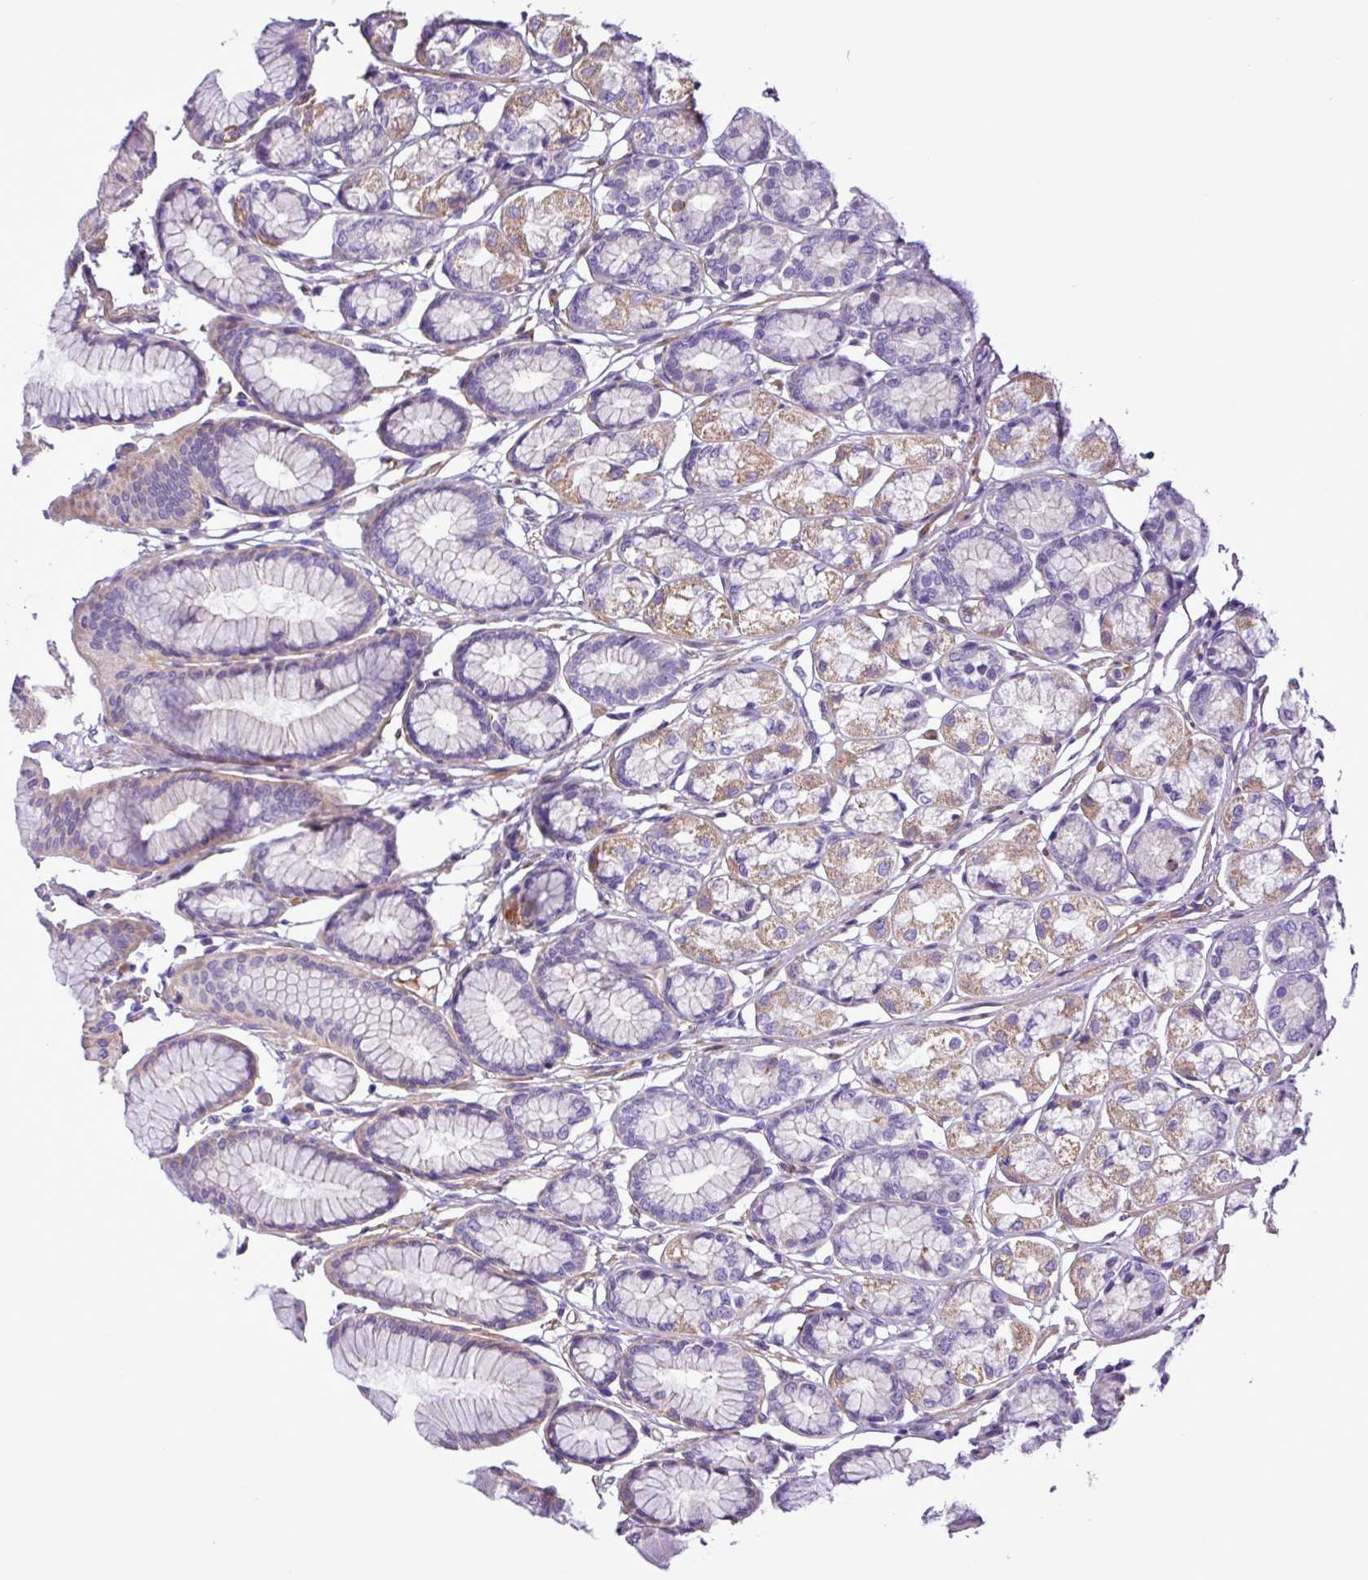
{"staining": {"intensity": "moderate", "quantity": ">75%", "location": "cytoplasmic/membranous"}, "tissue": "stomach", "cell_type": "Glandular cells", "image_type": "normal", "snomed": [{"axis": "morphology", "description": "Normal tissue, NOS"}, {"axis": "morphology", "description": "Adenocarcinoma, NOS"}, {"axis": "morphology", "description": "Adenocarcinoma, High grade"}, {"axis": "topography", "description": "Stomach, upper"}, {"axis": "topography", "description": "Stomach"}], "caption": "Protein staining of unremarkable stomach exhibits moderate cytoplasmic/membranous expression in approximately >75% of glandular cells.", "gene": "C11orf91", "patient": {"sex": "female", "age": 65}}